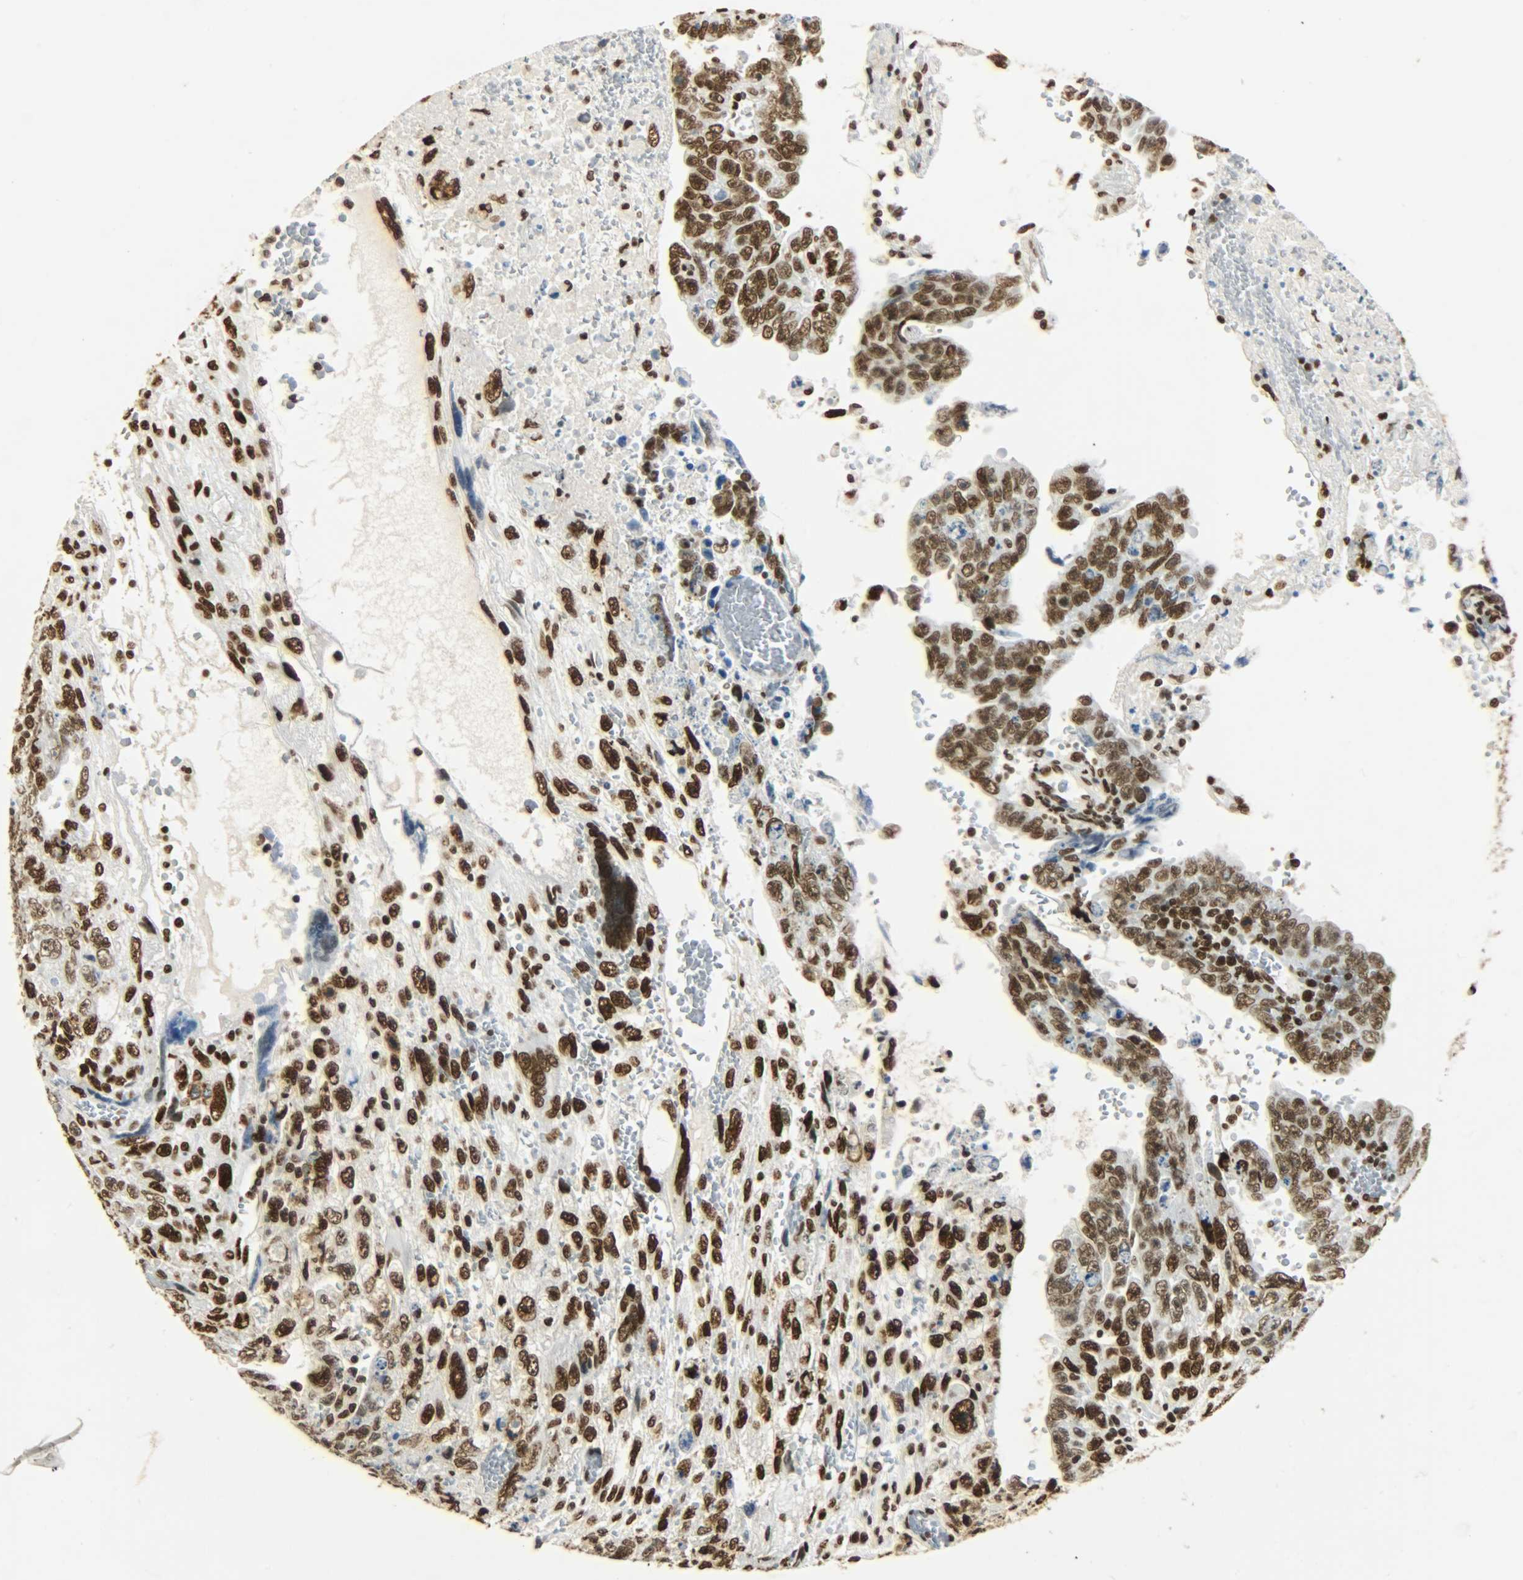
{"staining": {"intensity": "strong", "quantity": ">75%", "location": "nuclear"}, "tissue": "testis cancer", "cell_type": "Tumor cells", "image_type": "cancer", "snomed": [{"axis": "morphology", "description": "Carcinoma, Embryonal, NOS"}, {"axis": "topography", "description": "Testis"}], "caption": "IHC staining of testis embryonal carcinoma, which reveals high levels of strong nuclear positivity in approximately >75% of tumor cells indicating strong nuclear protein positivity. The staining was performed using DAB (brown) for protein detection and nuclei were counterstained in hematoxylin (blue).", "gene": "KHDRBS1", "patient": {"sex": "male", "age": 28}}